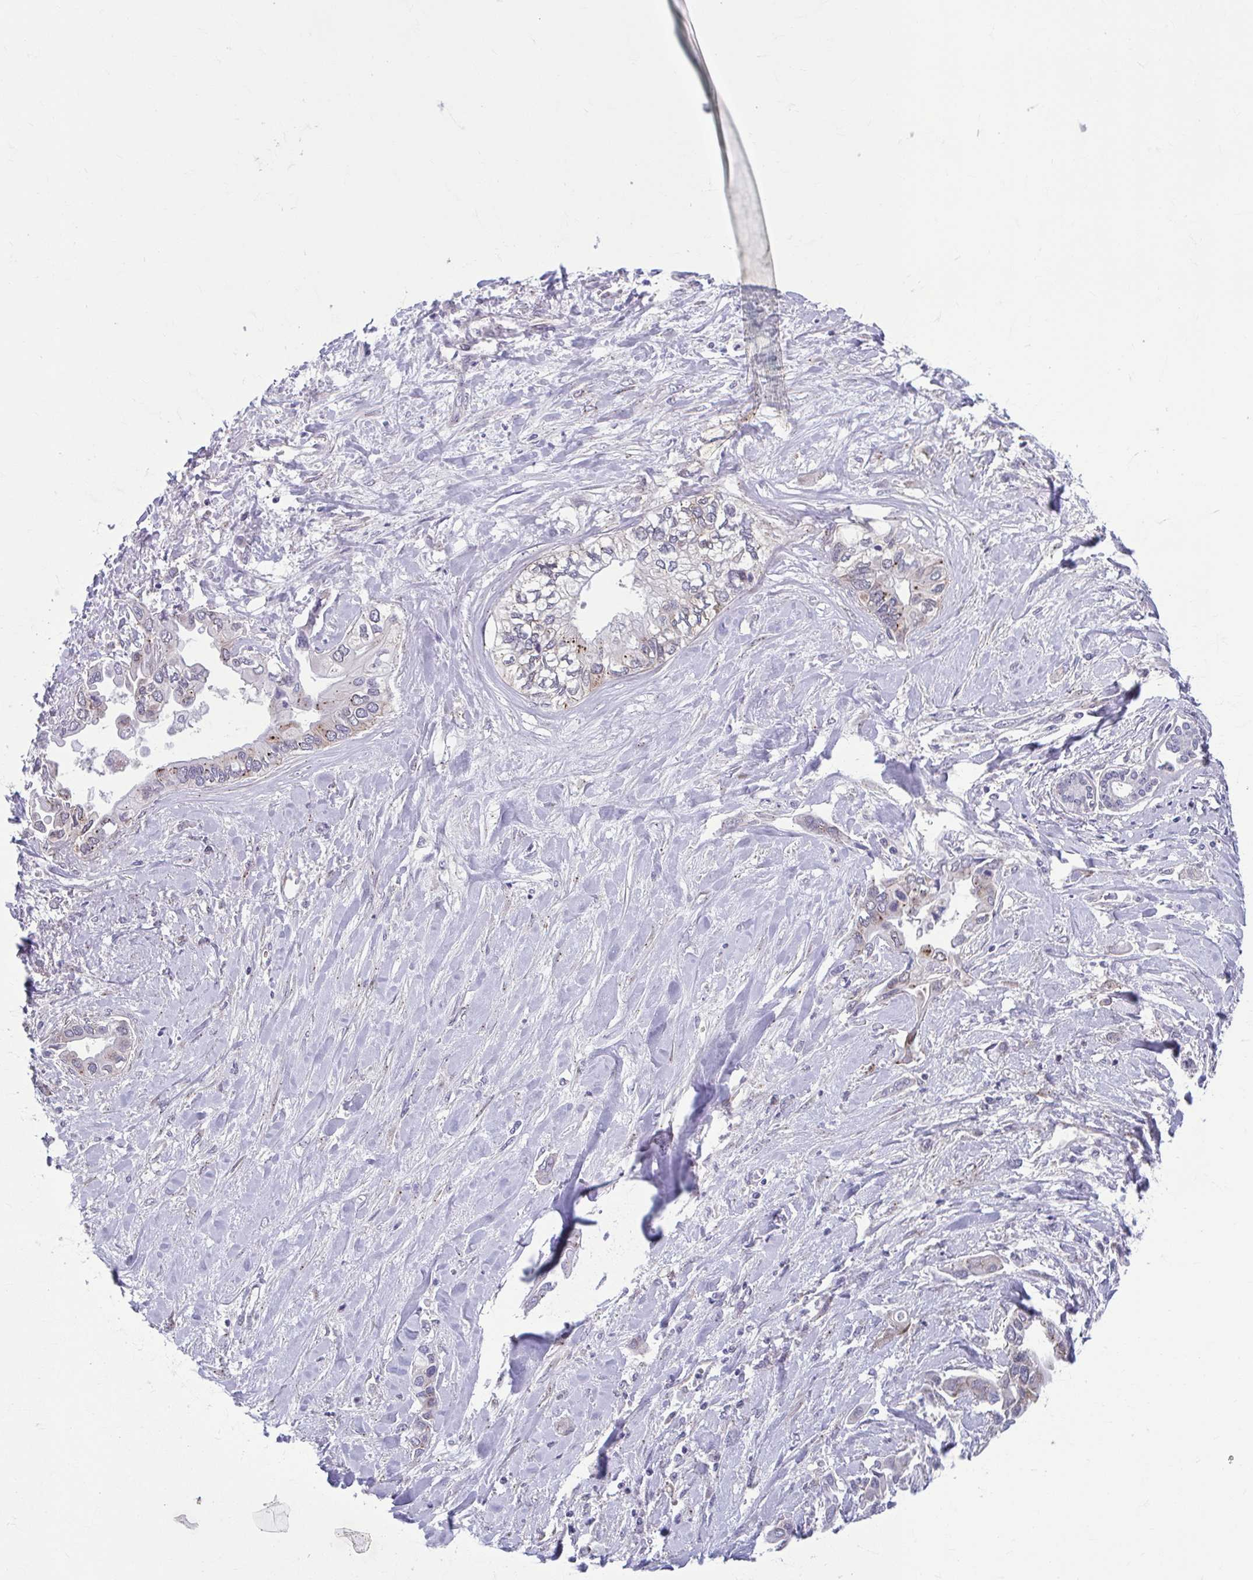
{"staining": {"intensity": "moderate", "quantity": "<25%", "location": "cytoplasmic/membranous"}, "tissue": "liver cancer", "cell_type": "Tumor cells", "image_type": "cancer", "snomed": [{"axis": "morphology", "description": "Cholangiocarcinoma"}, {"axis": "topography", "description": "Liver"}], "caption": "Cholangiocarcinoma (liver) stained with DAB immunohistochemistry reveals low levels of moderate cytoplasmic/membranous expression in about <25% of tumor cells.", "gene": "TMEM108", "patient": {"sex": "female", "age": 64}}